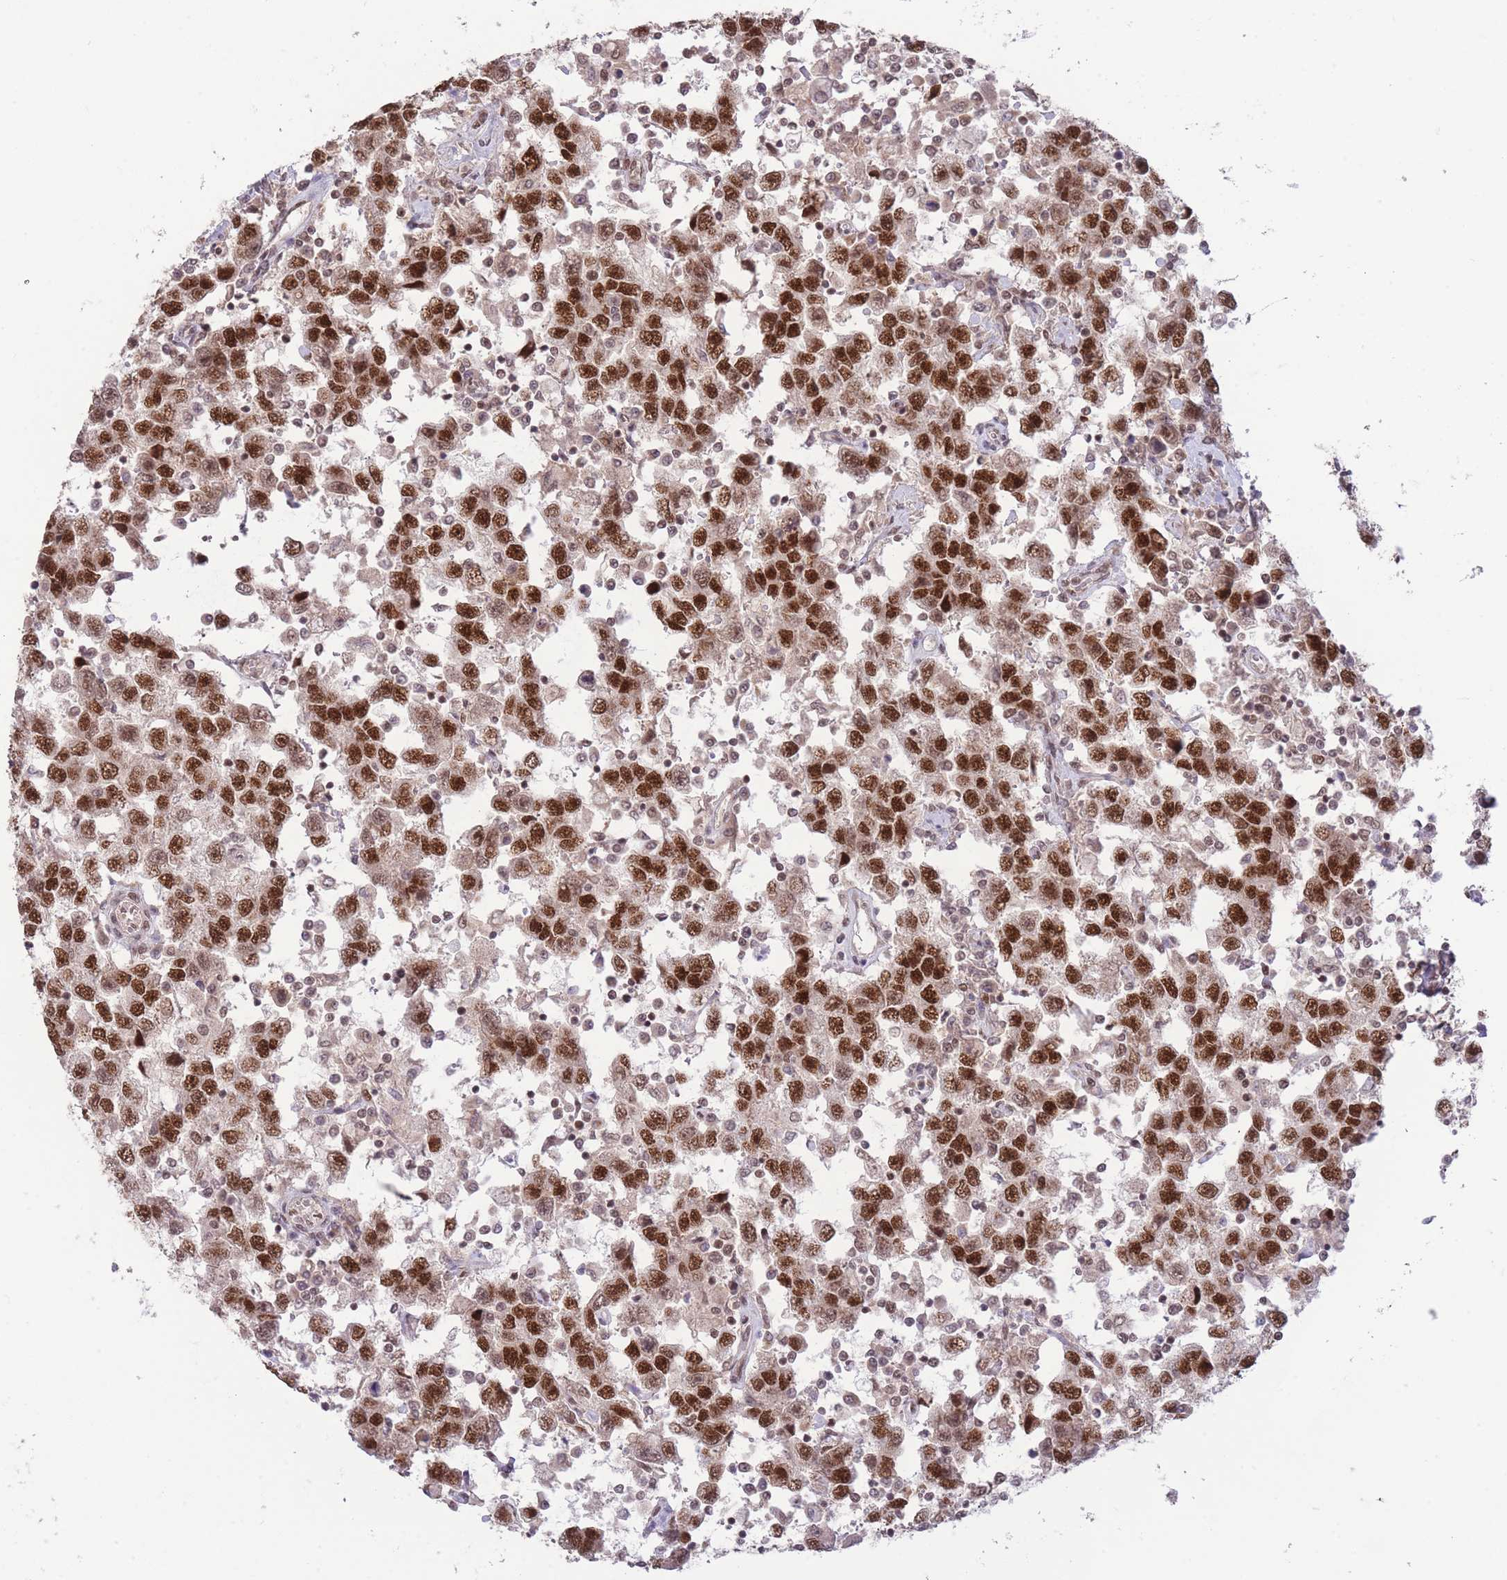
{"staining": {"intensity": "strong", "quantity": ">75%", "location": "nuclear"}, "tissue": "testis cancer", "cell_type": "Tumor cells", "image_type": "cancer", "snomed": [{"axis": "morphology", "description": "Seminoma, NOS"}, {"axis": "topography", "description": "Testis"}], "caption": "This photomicrograph displays immunohistochemistry staining of testis seminoma, with high strong nuclear expression in approximately >75% of tumor cells.", "gene": "CARD8", "patient": {"sex": "male", "age": 41}}